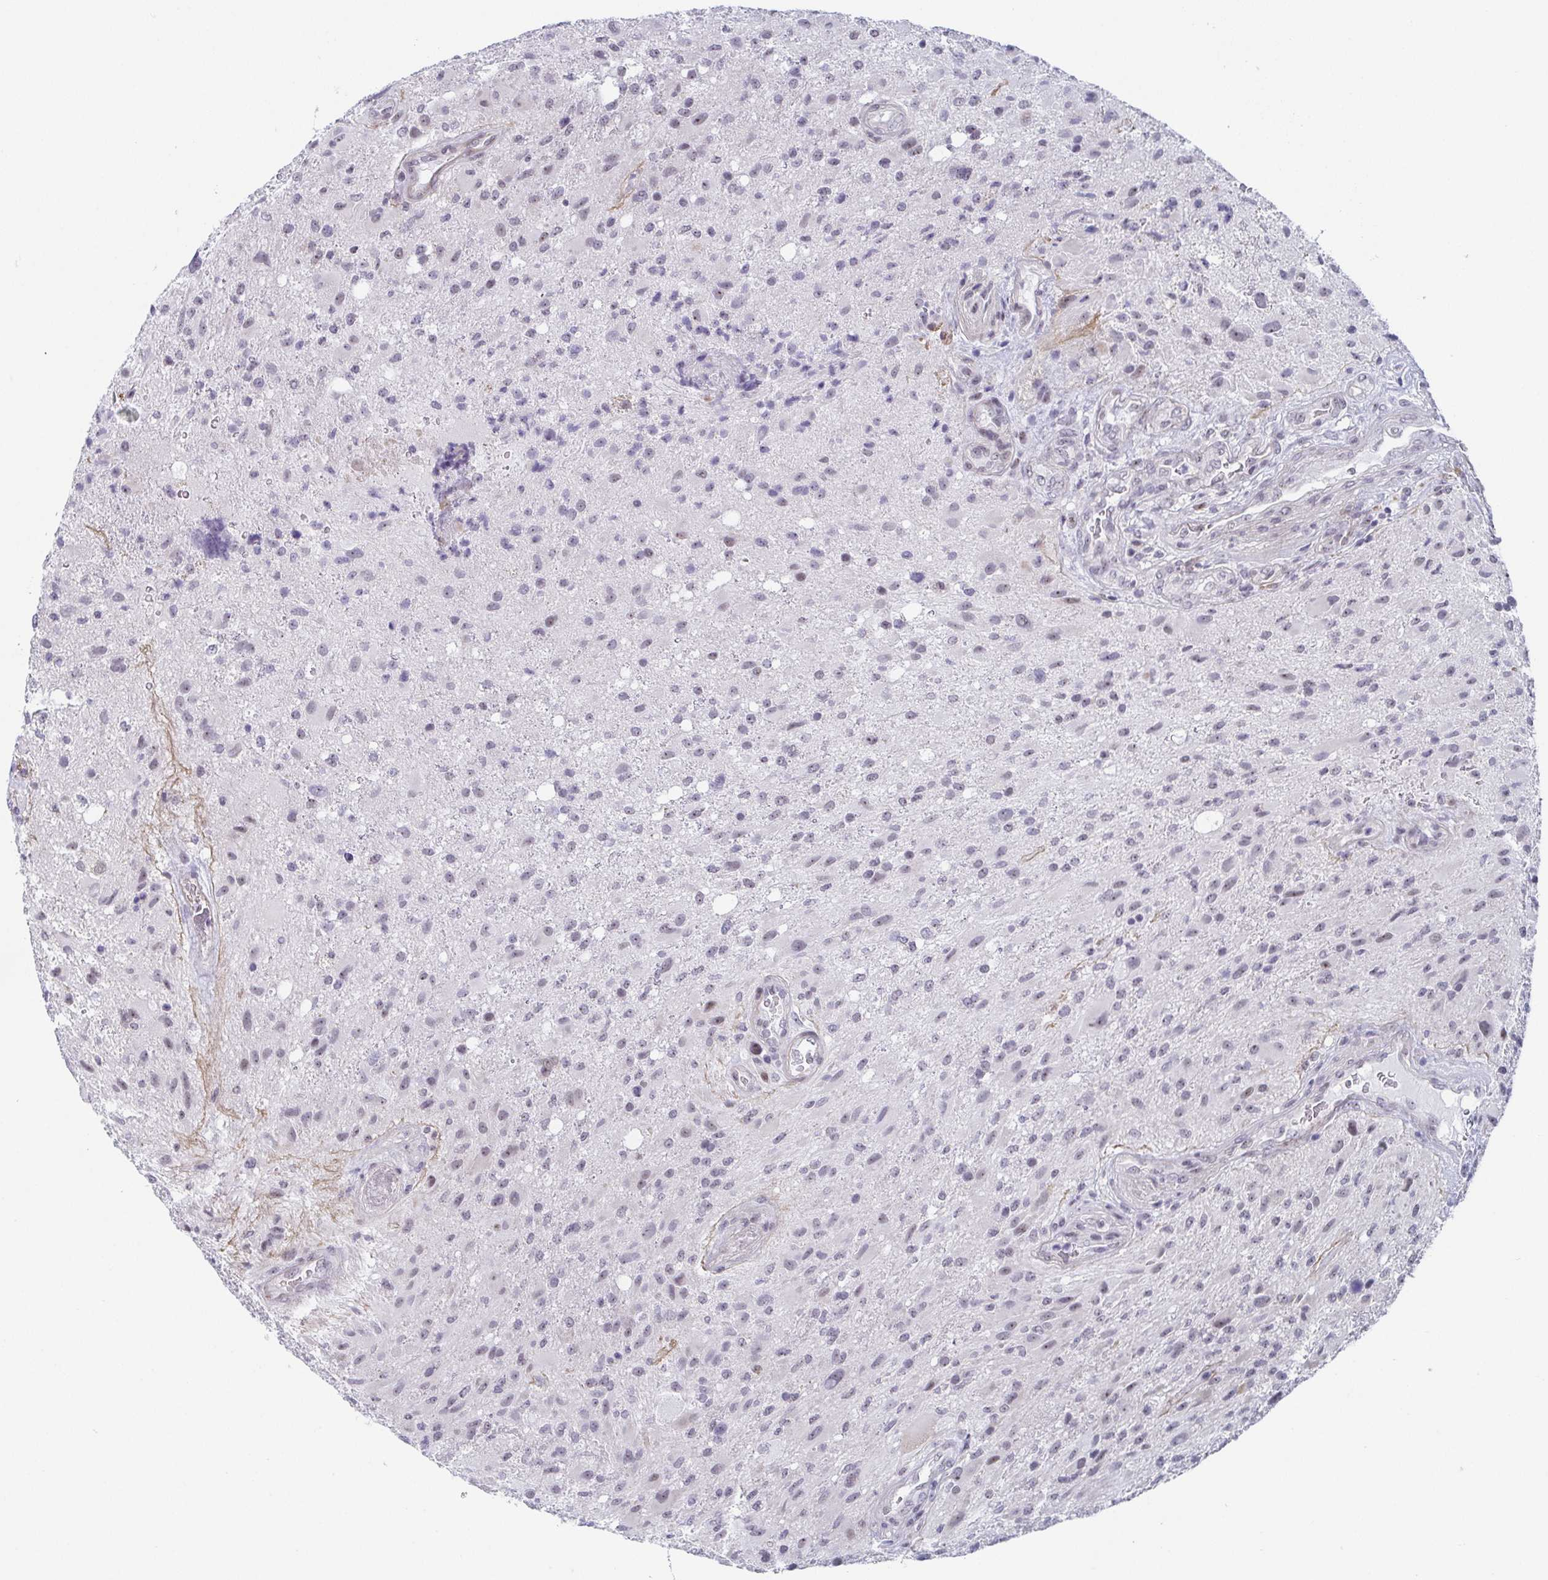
{"staining": {"intensity": "weak", "quantity": "<25%", "location": "nuclear"}, "tissue": "glioma", "cell_type": "Tumor cells", "image_type": "cancer", "snomed": [{"axis": "morphology", "description": "Glioma, malignant, High grade"}, {"axis": "topography", "description": "Brain"}], "caption": "This is an immunohistochemistry (IHC) photomicrograph of glioma. There is no staining in tumor cells.", "gene": "EXOSC7", "patient": {"sex": "male", "age": 53}}